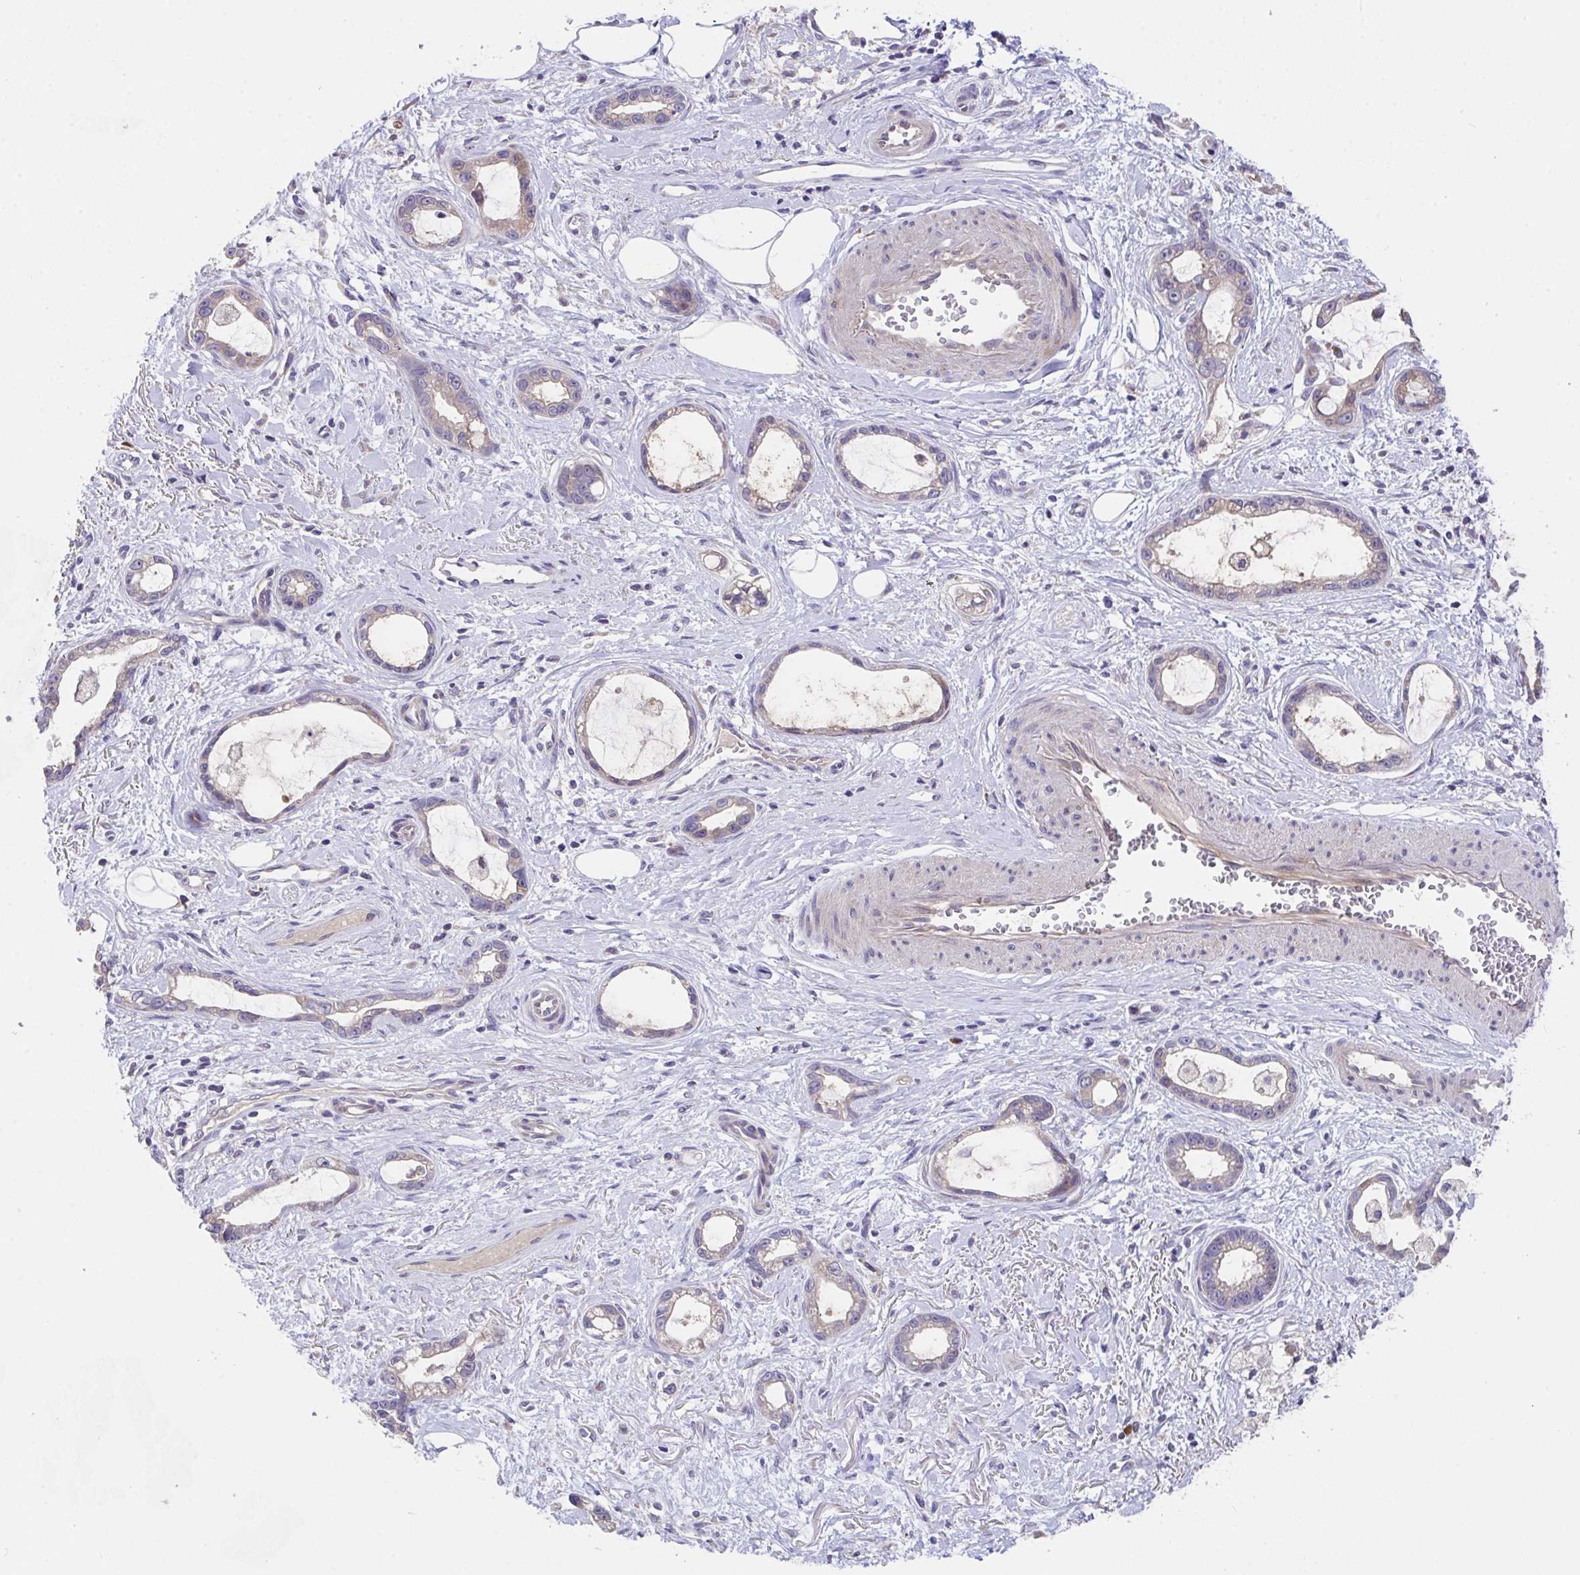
{"staining": {"intensity": "weak", "quantity": ">75%", "location": "cytoplasmic/membranous"}, "tissue": "stomach cancer", "cell_type": "Tumor cells", "image_type": "cancer", "snomed": [{"axis": "morphology", "description": "Adenocarcinoma, NOS"}, {"axis": "topography", "description": "Stomach"}], "caption": "Human stomach cancer stained with a protein marker exhibits weak staining in tumor cells.", "gene": "SUSD4", "patient": {"sex": "male", "age": 55}}